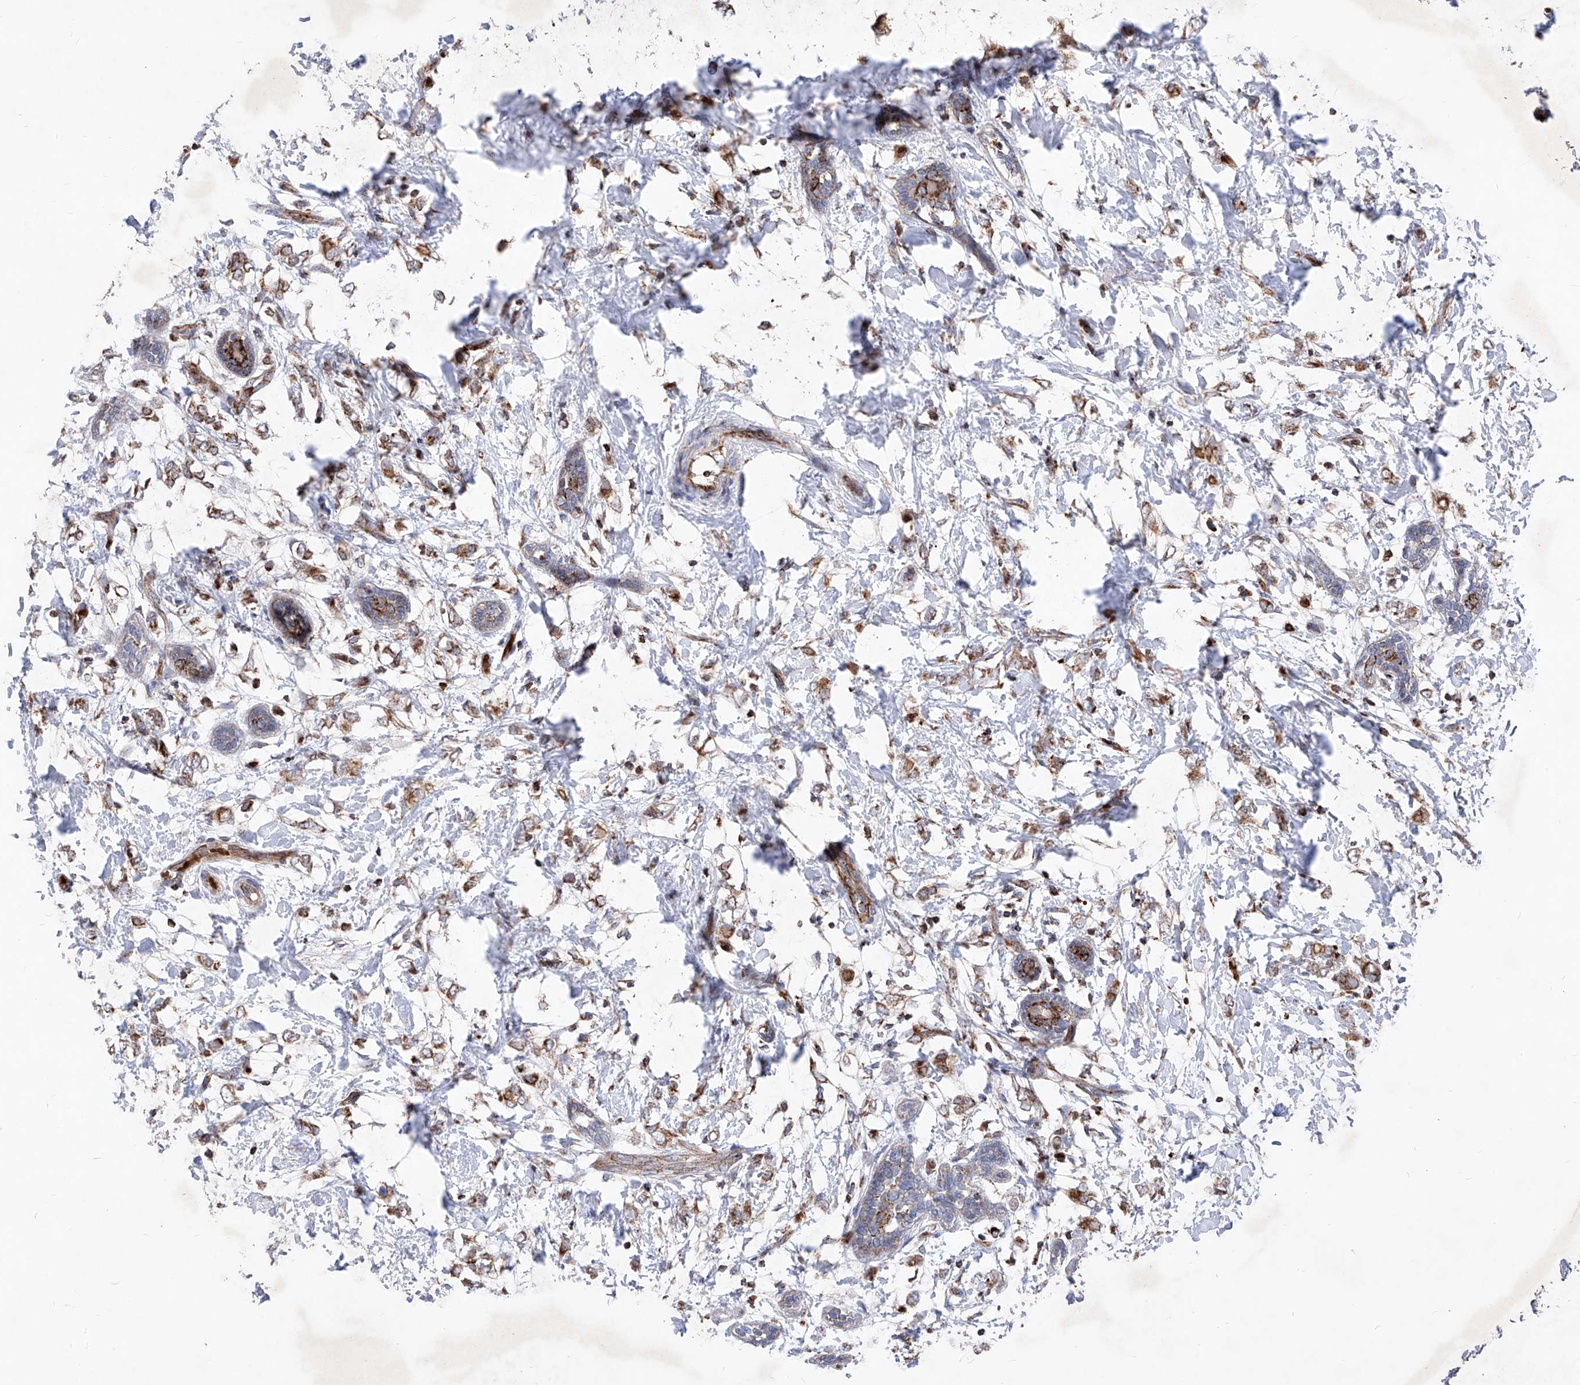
{"staining": {"intensity": "moderate", "quantity": ">75%", "location": "cytoplasmic/membranous"}, "tissue": "breast cancer", "cell_type": "Tumor cells", "image_type": "cancer", "snomed": [{"axis": "morphology", "description": "Normal tissue, NOS"}, {"axis": "morphology", "description": "Lobular carcinoma"}, {"axis": "topography", "description": "Breast"}], "caption": "A high-resolution micrograph shows immunohistochemistry (IHC) staining of lobular carcinoma (breast), which shows moderate cytoplasmic/membranous staining in about >75% of tumor cells.", "gene": "SEMA6A", "patient": {"sex": "female", "age": 47}}